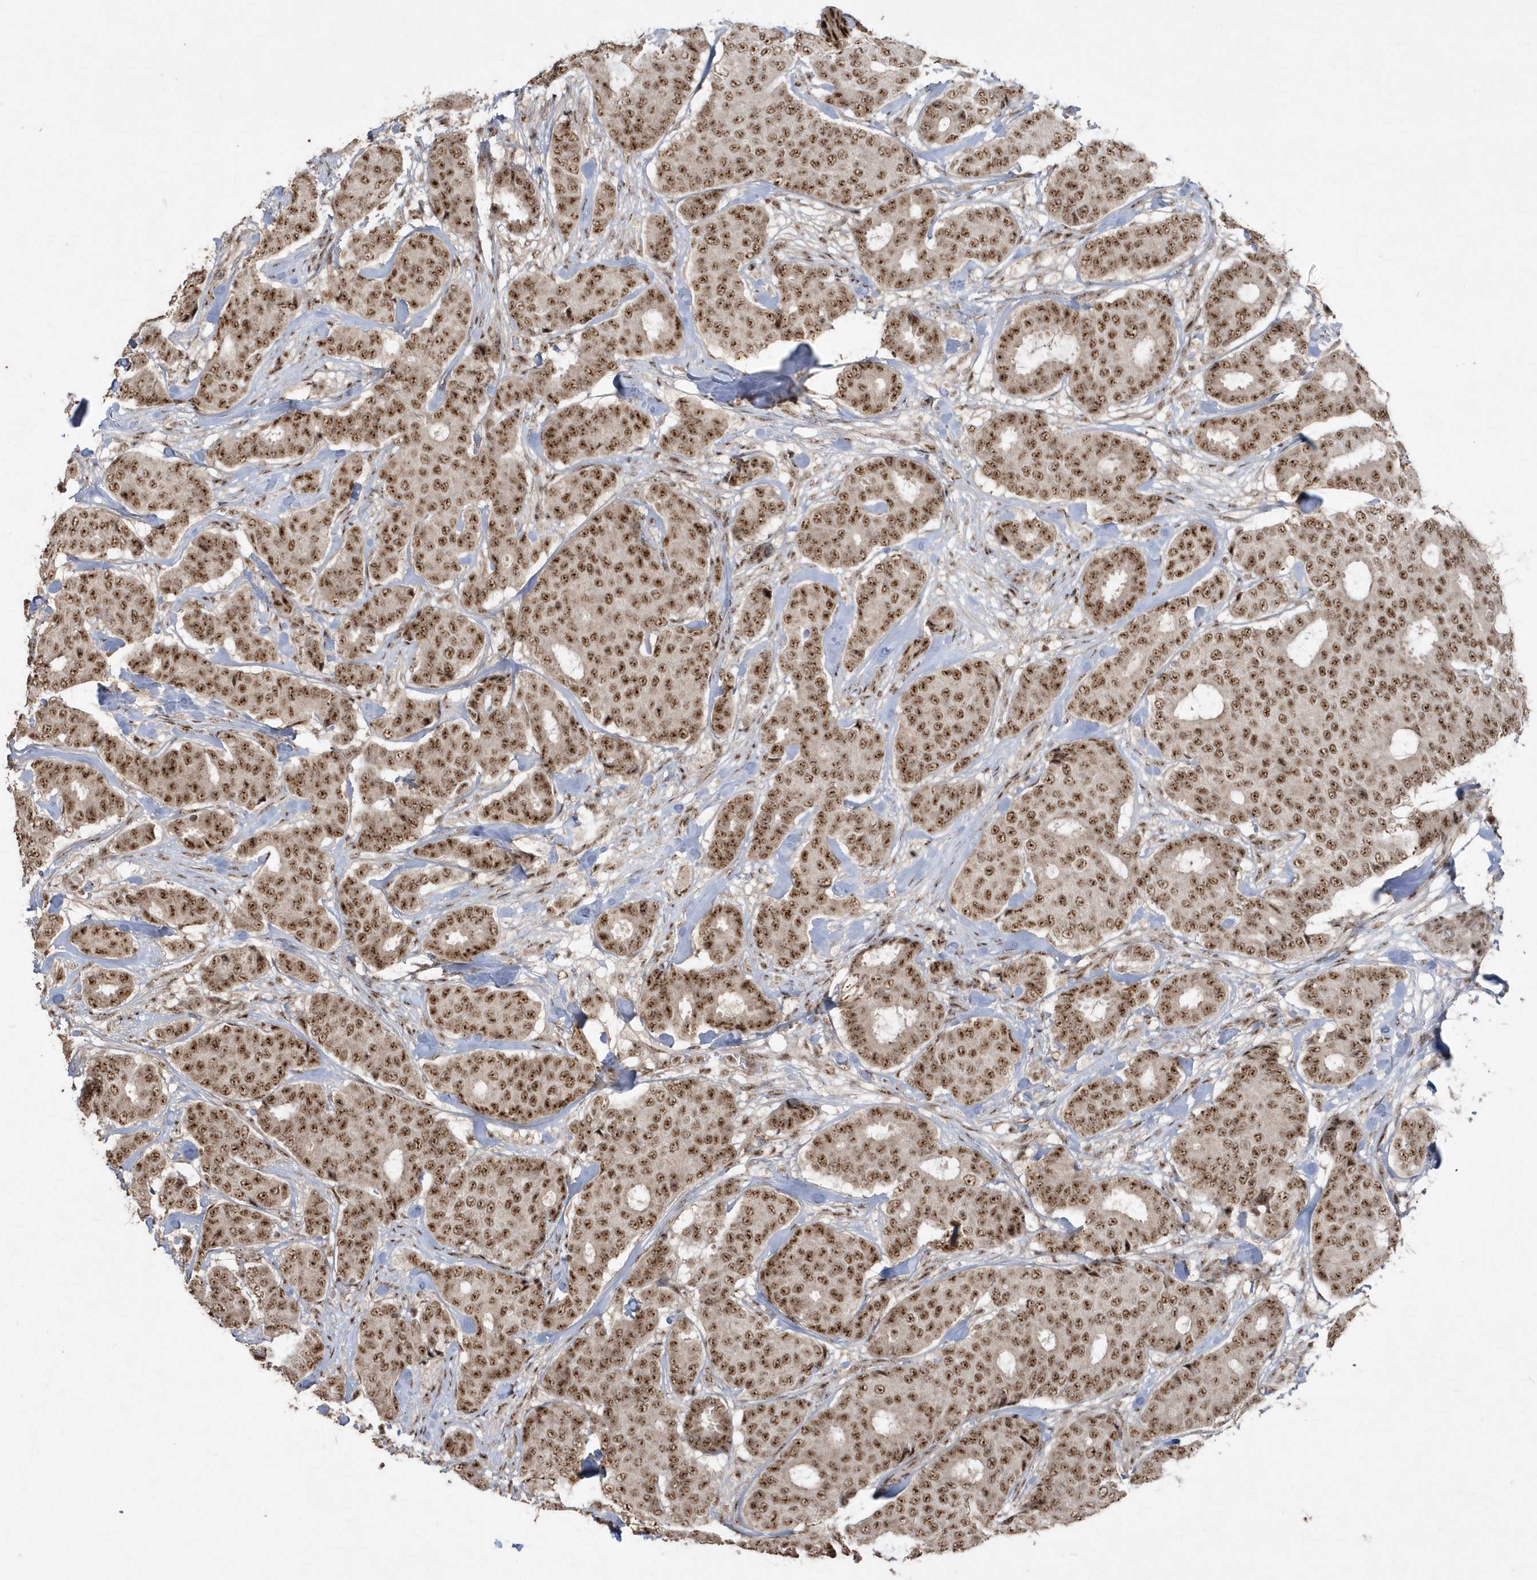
{"staining": {"intensity": "strong", "quantity": ">75%", "location": "nuclear"}, "tissue": "breast cancer", "cell_type": "Tumor cells", "image_type": "cancer", "snomed": [{"axis": "morphology", "description": "Duct carcinoma"}, {"axis": "topography", "description": "Breast"}], "caption": "Protein analysis of intraductal carcinoma (breast) tissue demonstrates strong nuclear positivity in about >75% of tumor cells. The staining is performed using DAB brown chromogen to label protein expression. The nuclei are counter-stained blue using hematoxylin.", "gene": "POLR3B", "patient": {"sex": "female", "age": 75}}